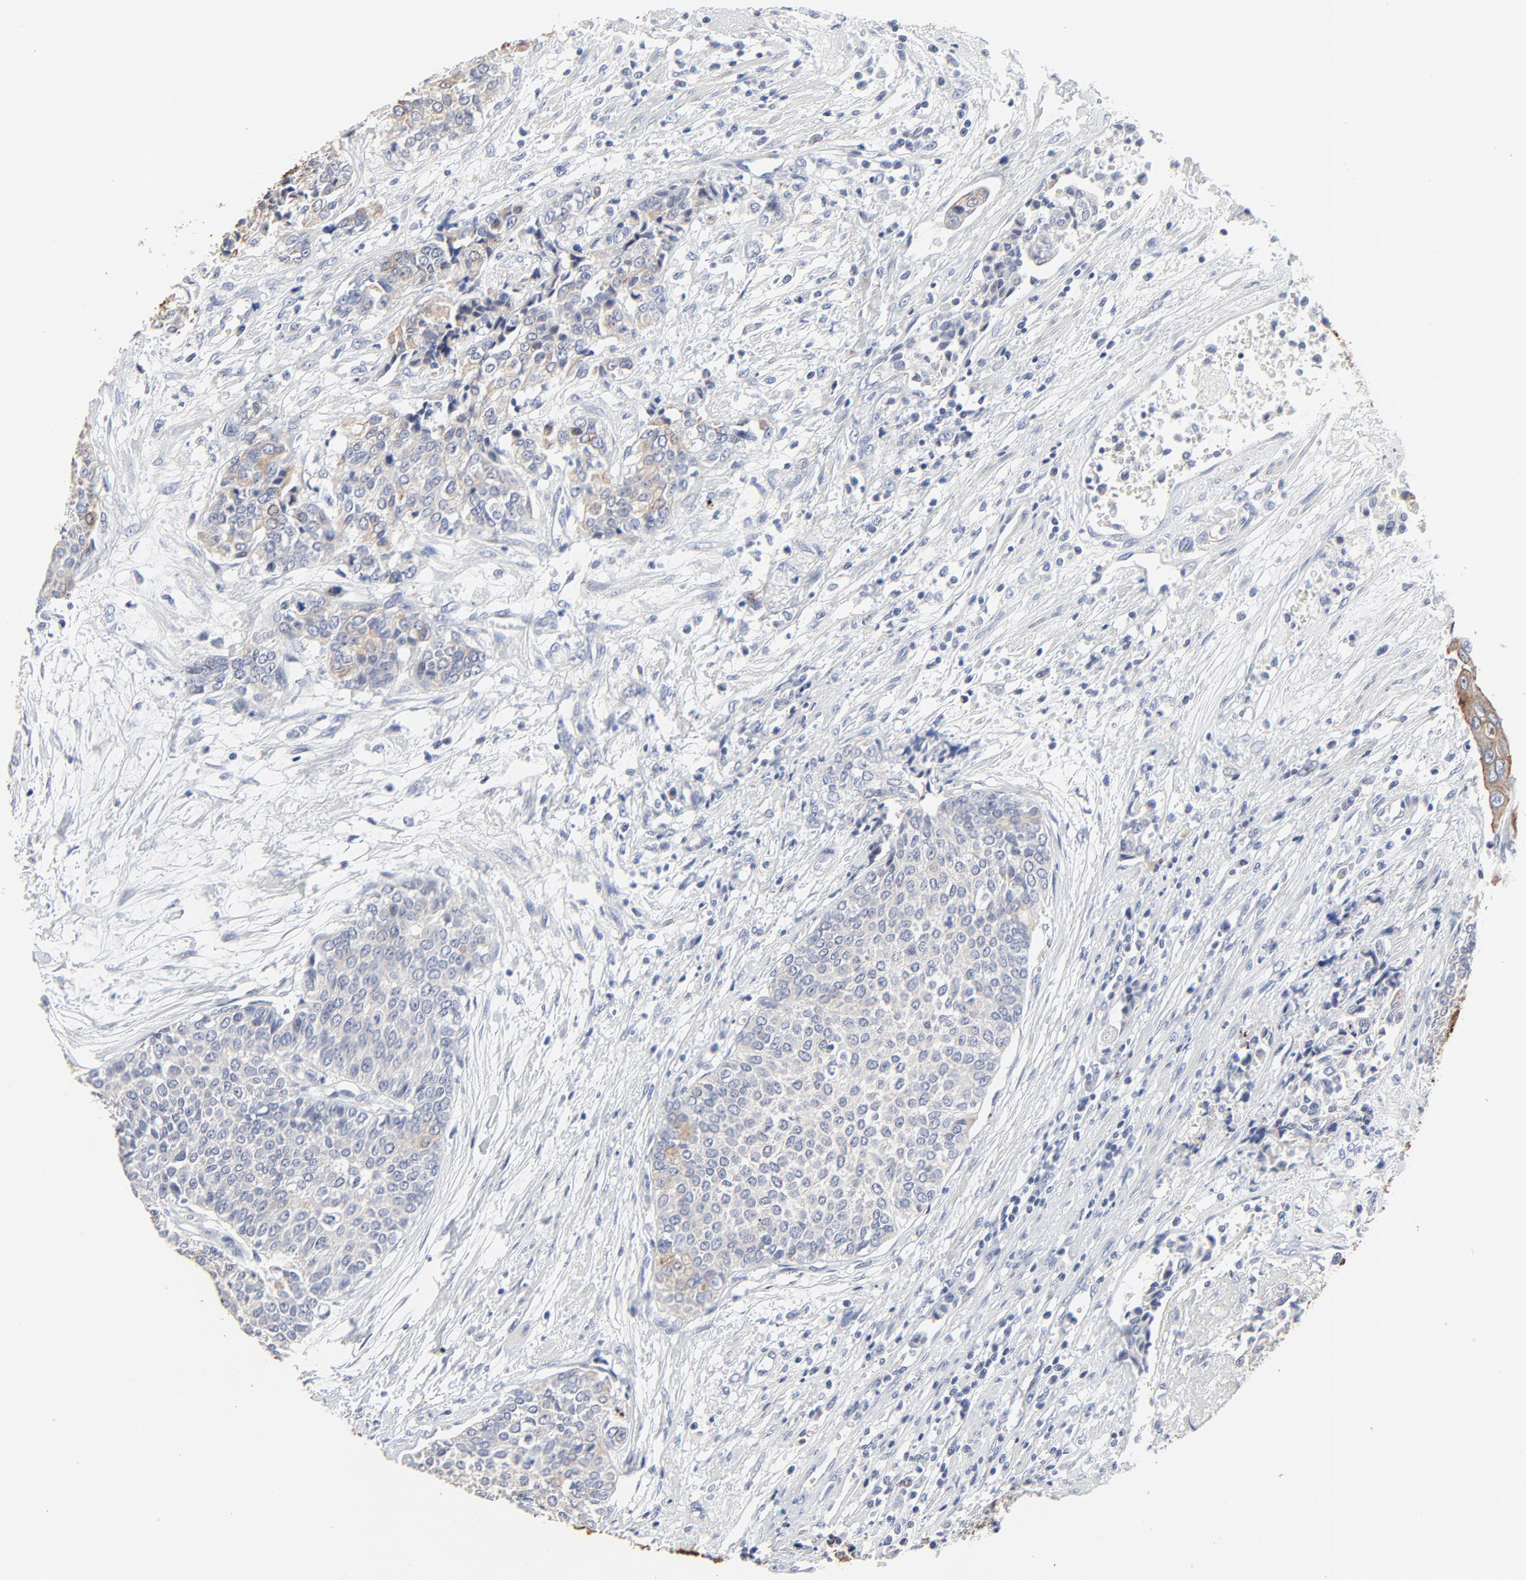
{"staining": {"intensity": "weak", "quantity": "<25%", "location": "cytoplasmic/membranous"}, "tissue": "urothelial cancer", "cell_type": "Tumor cells", "image_type": "cancer", "snomed": [{"axis": "morphology", "description": "Urothelial carcinoma, Low grade"}, {"axis": "topography", "description": "Urinary bladder"}], "caption": "Low-grade urothelial carcinoma was stained to show a protein in brown. There is no significant positivity in tumor cells.", "gene": "LNX1", "patient": {"sex": "female", "age": 73}}